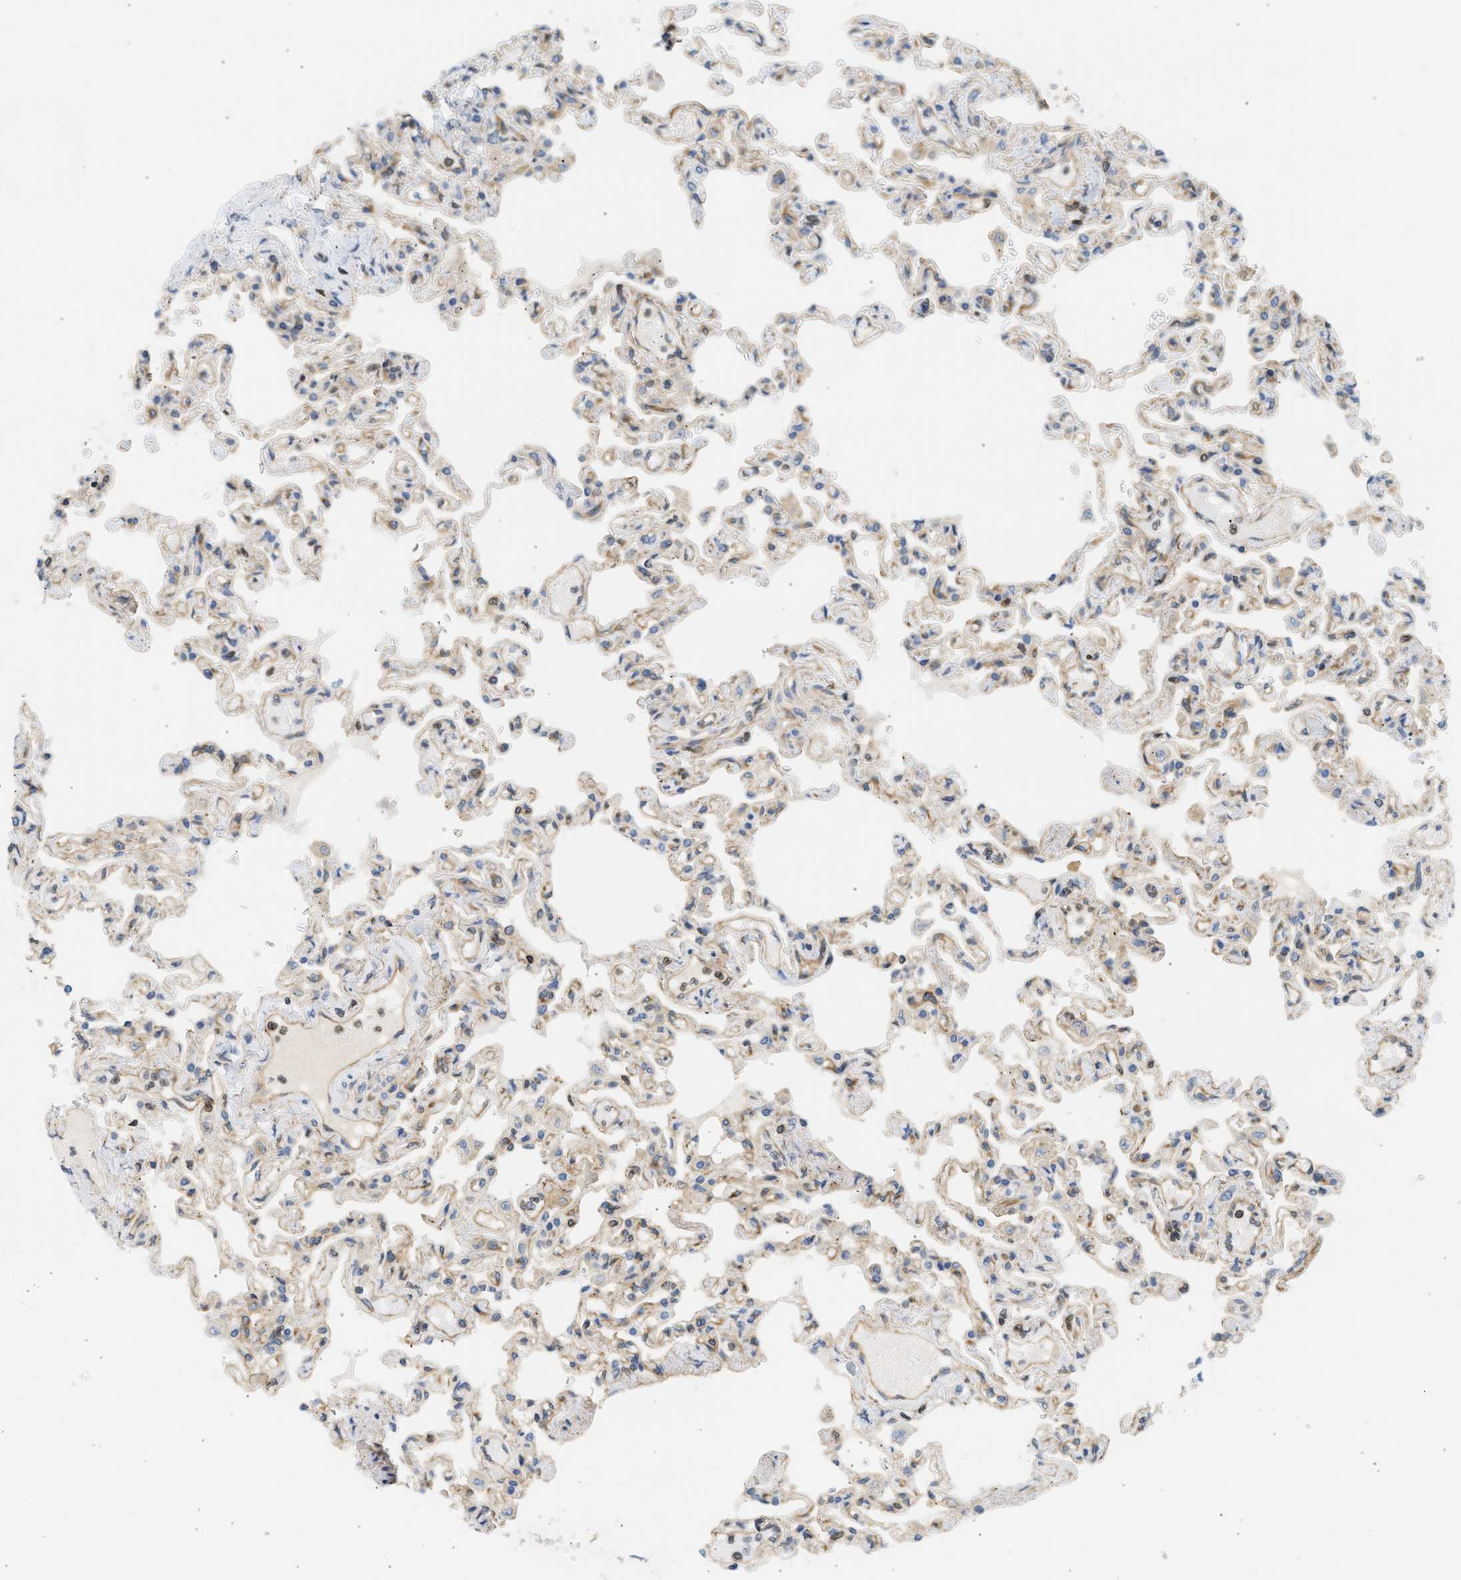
{"staining": {"intensity": "moderate", "quantity": "25%-75%", "location": "cytoplasmic/membranous"}, "tissue": "lung", "cell_type": "Alveolar cells", "image_type": "normal", "snomed": [{"axis": "morphology", "description": "Normal tissue, NOS"}, {"axis": "topography", "description": "Lung"}], "caption": "IHC staining of benign lung, which demonstrates medium levels of moderate cytoplasmic/membranous expression in about 25%-75% of alveolar cells indicating moderate cytoplasmic/membranous protein positivity. The staining was performed using DAB (3,3'-diaminobenzidine) (brown) for protein detection and nuclei were counterstained in hematoxylin (blue).", "gene": "STRN", "patient": {"sex": "male", "age": 21}}